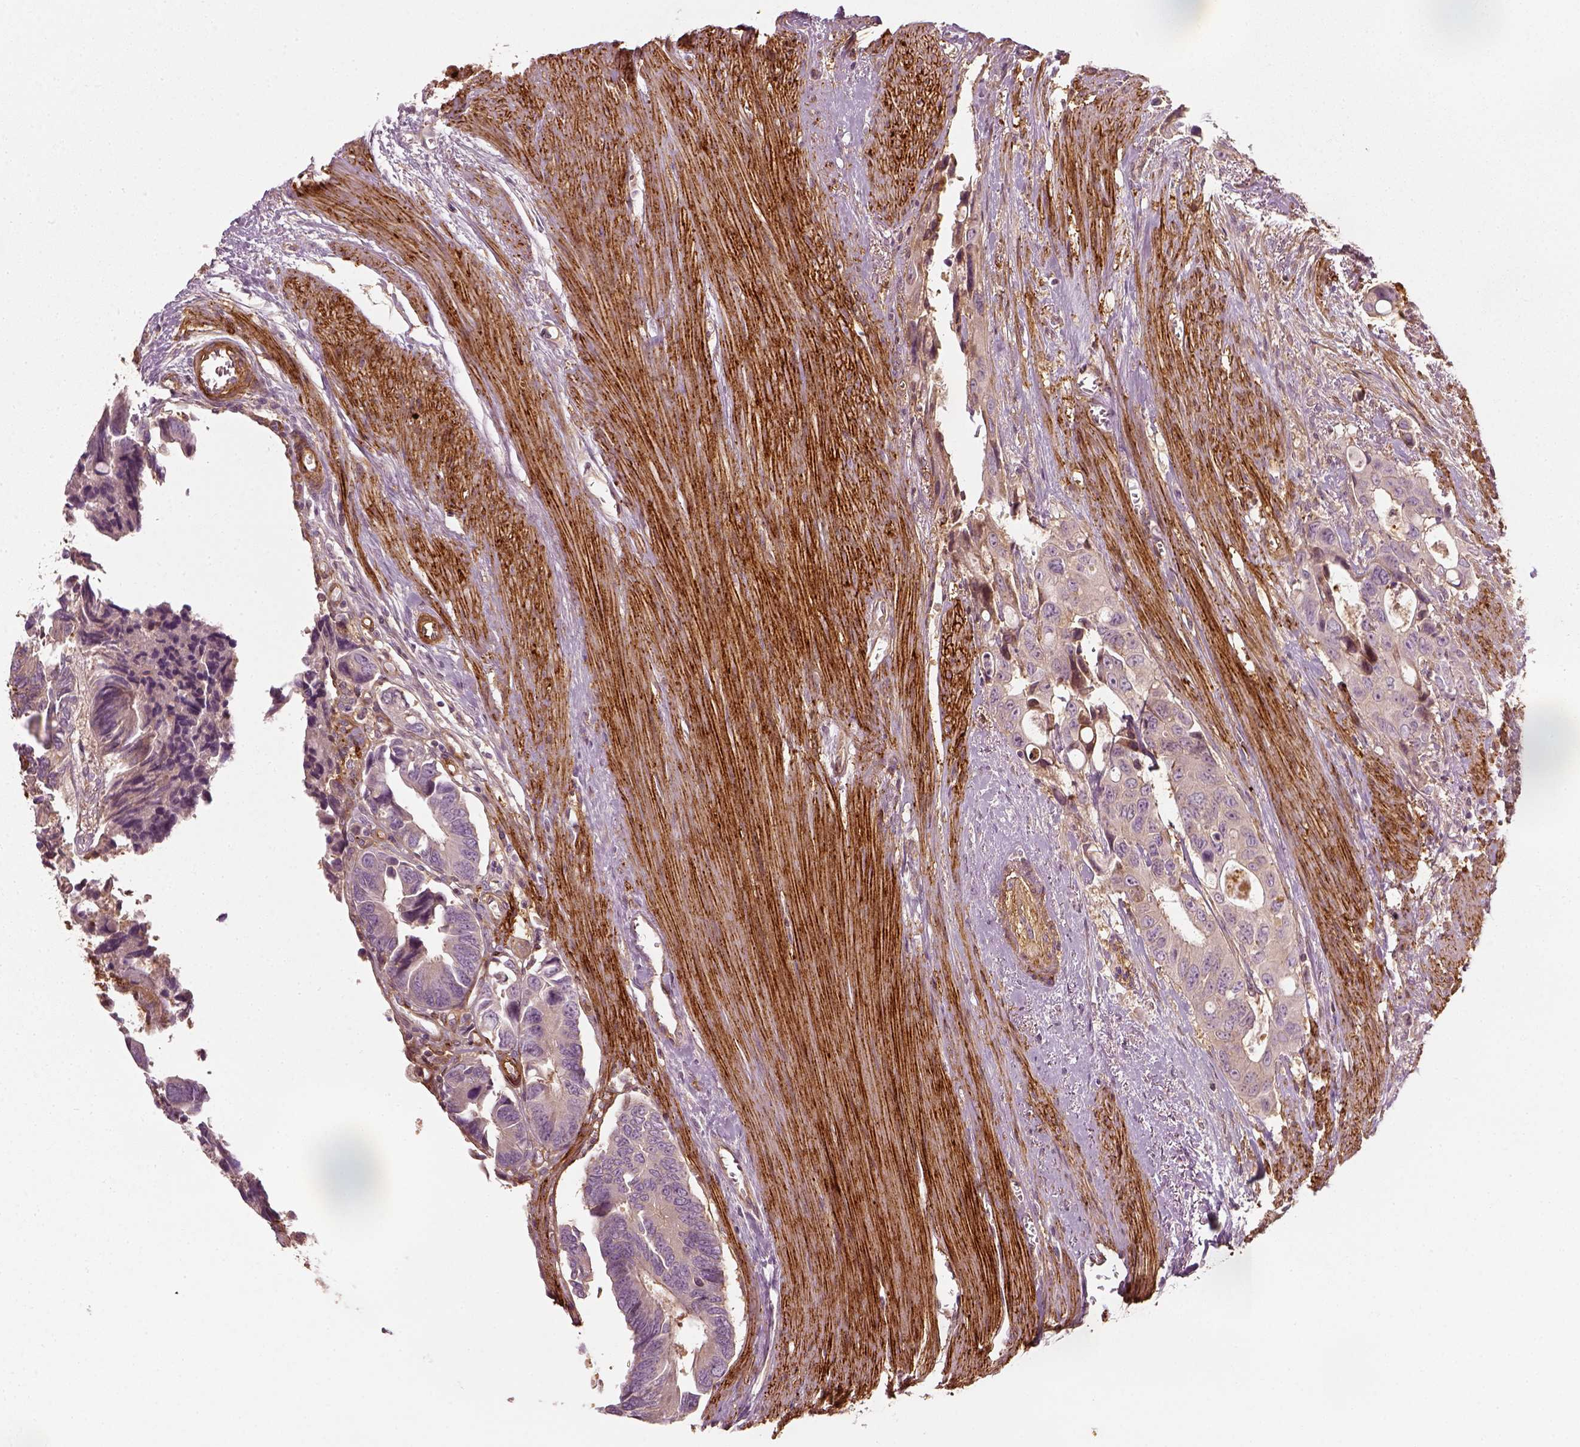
{"staining": {"intensity": "negative", "quantity": "none", "location": "none"}, "tissue": "colorectal cancer", "cell_type": "Tumor cells", "image_type": "cancer", "snomed": [{"axis": "morphology", "description": "Adenocarcinoma, NOS"}, {"axis": "topography", "description": "Rectum"}], "caption": "Colorectal cancer (adenocarcinoma) was stained to show a protein in brown. There is no significant staining in tumor cells.", "gene": "NPTN", "patient": {"sex": "male", "age": 76}}